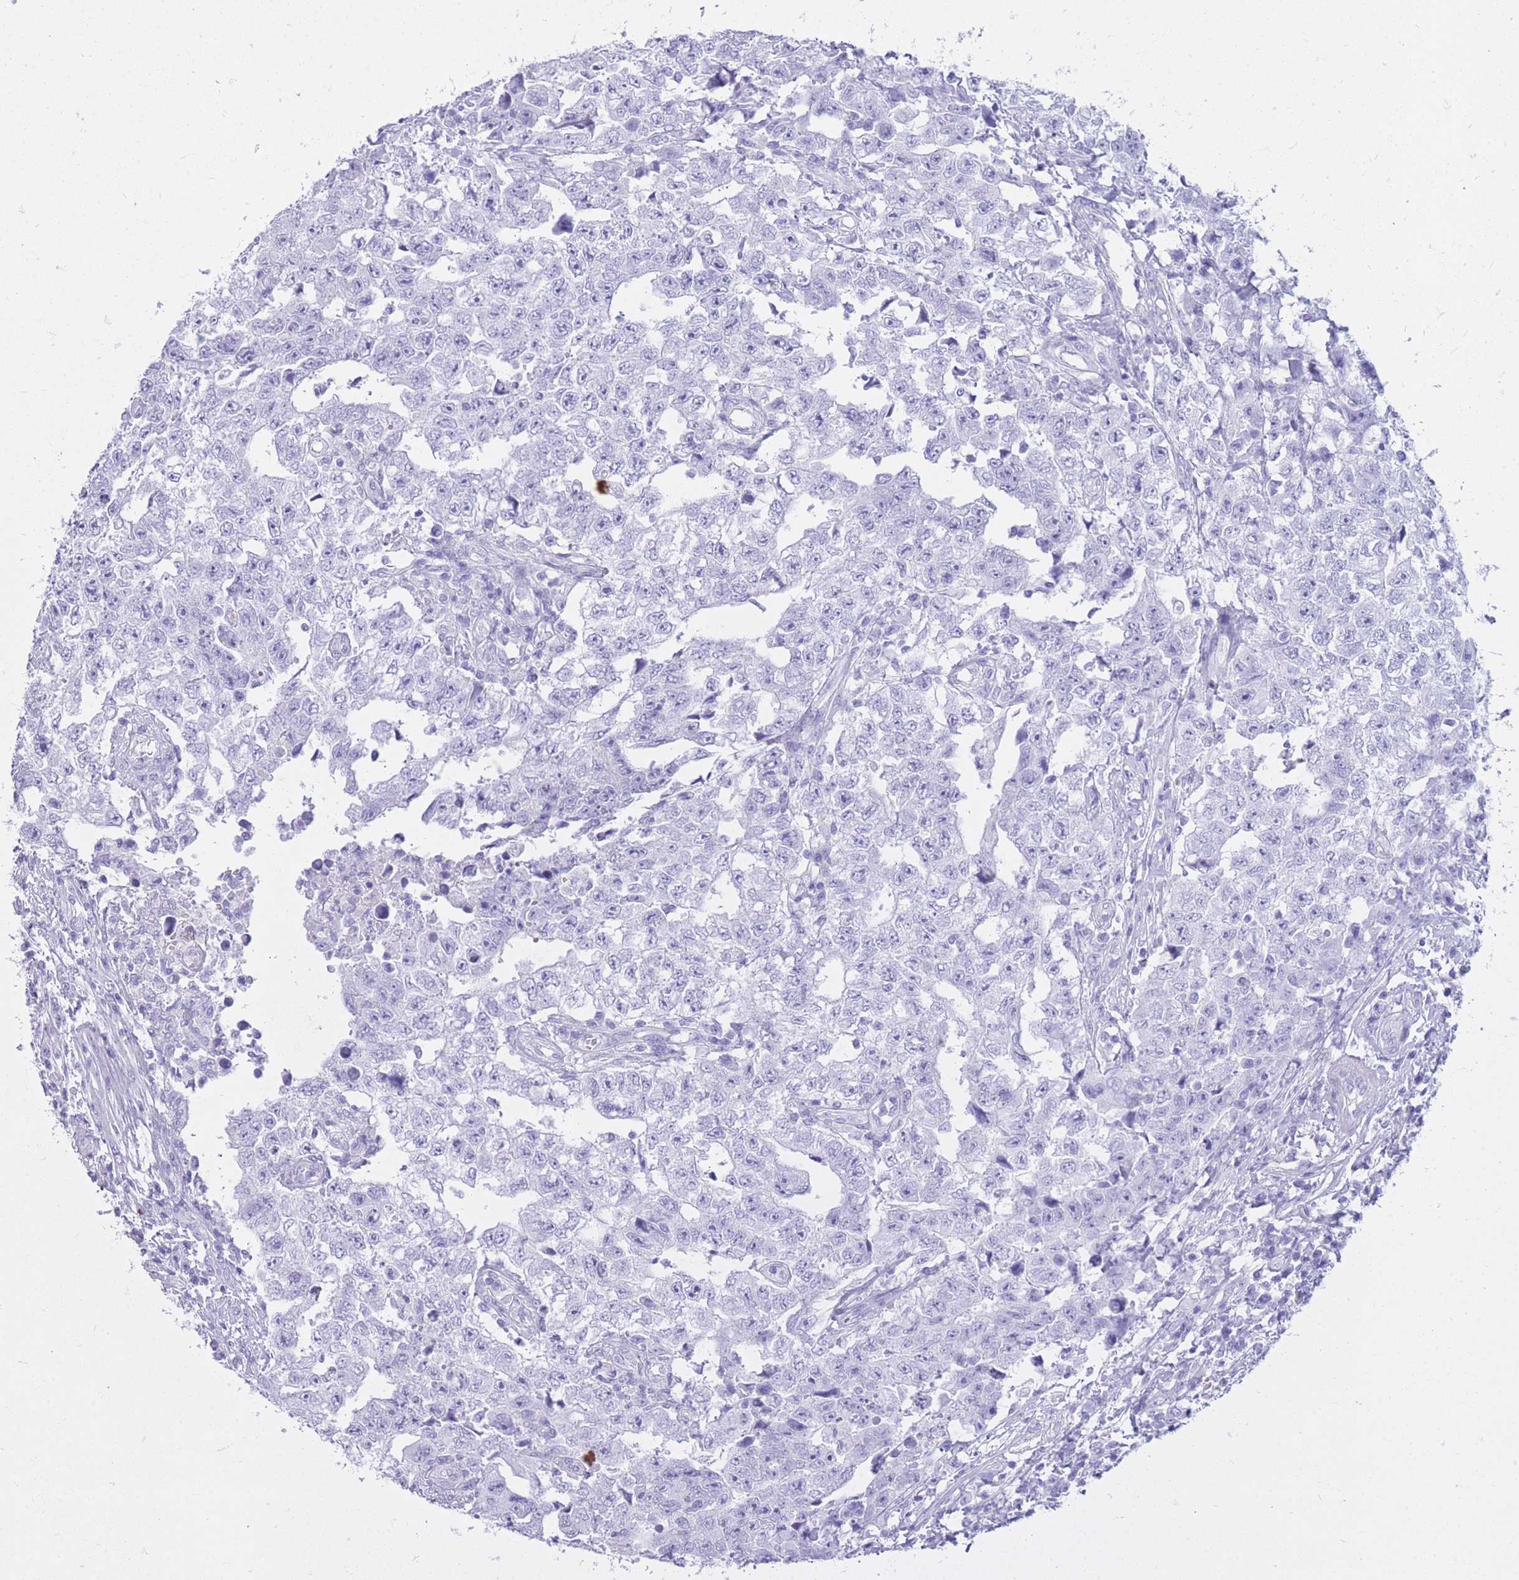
{"staining": {"intensity": "negative", "quantity": "none", "location": "none"}, "tissue": "testis cancer", "cell_type": "Tumor cells", "image_type": "cancer", "snomed": [{"axis": "morphology", "description": "Carcinoma, Embryonal, NOS"}, {"axis": "topography", "description": "Testis"}], "caption": "Tumor cells show no significant positivity in testis cancer (embryonal carcinoma). (Brightfield microscopy of DAB IHC at high magnification).", "gene": "CYP21A2", "patient": {"sex": "male", "age": 25}}